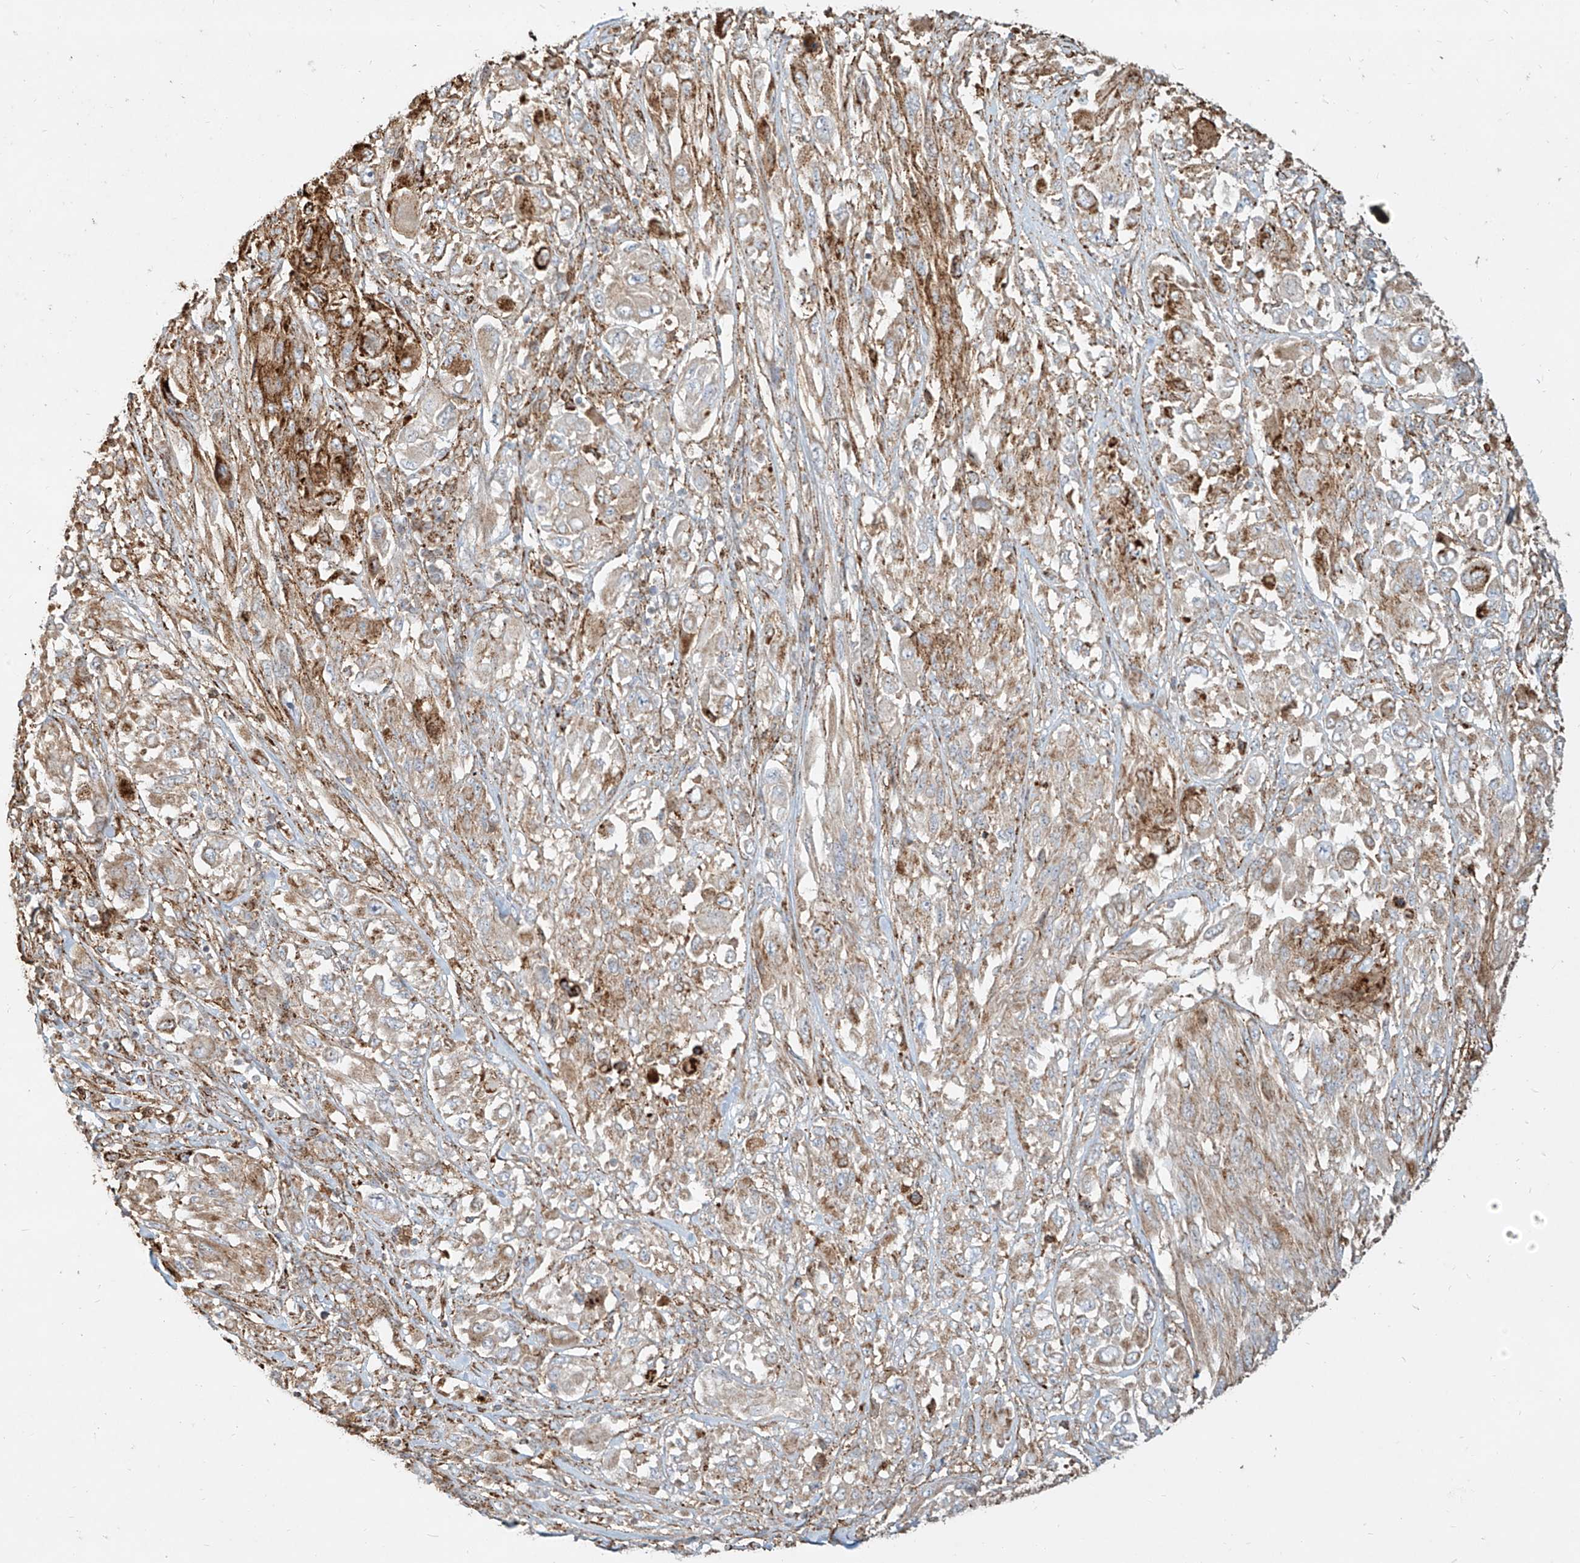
{"staining": {"intensity": "weak", "quantity": "25%-75%", "location": "cytoplasmic/membranous"}, "tissue": "melanoma", "cell_type": "Tumor cells", "image_type": "cancer", "snomed": [{"axis": "morphology", "description": "Malignant melanoma, NOS"}, {"axis": "topography", "description": "Skin"}], "caption": "IHC of human malignant melanoma exhibits low levels of weak cytoplasmic/membranous positivity in about 25%-75% of tumor cells.", "gene": "MTX2", "patient": {"sex": "female", "age": 91}}